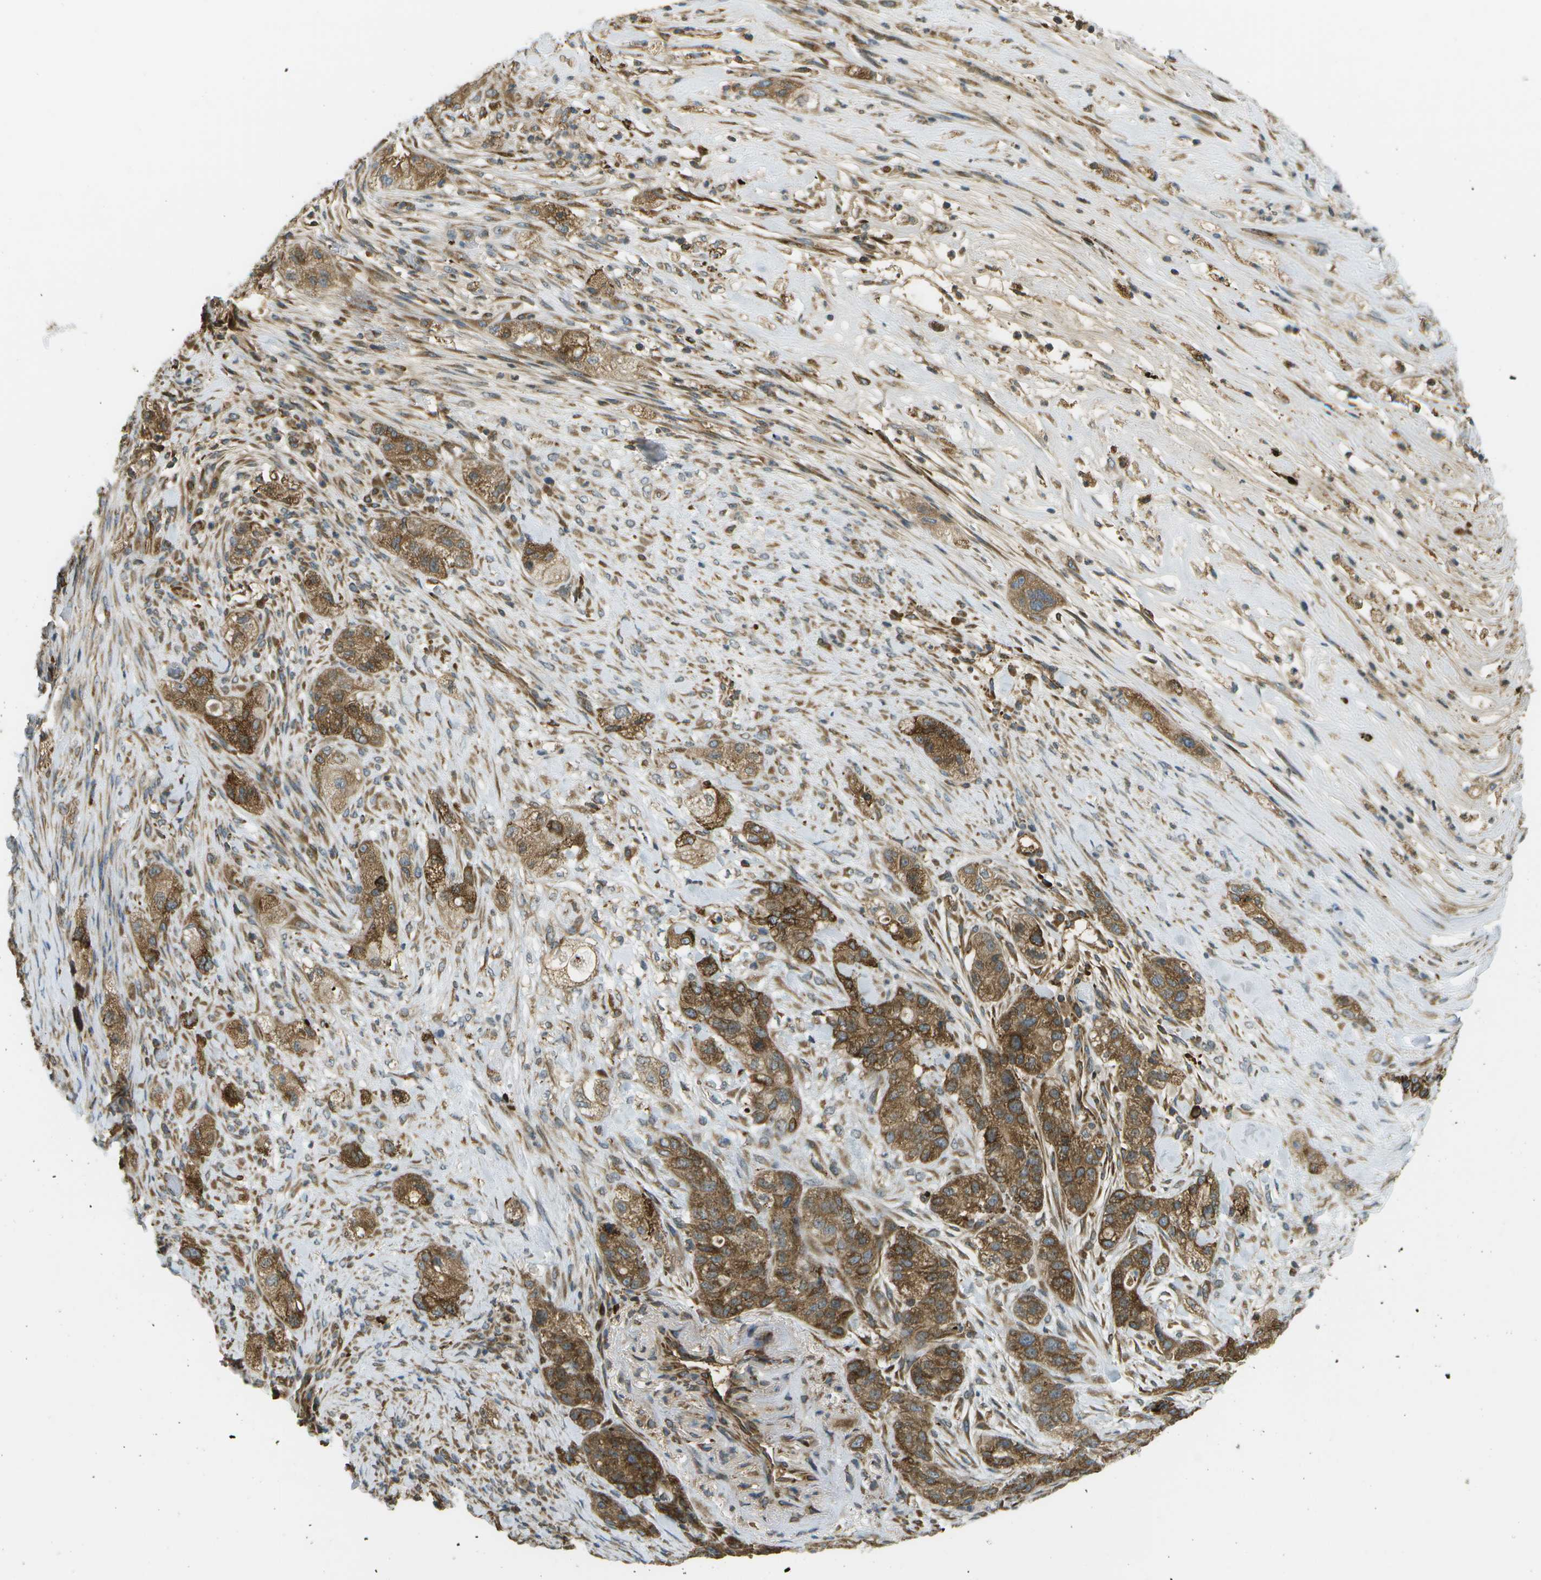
{"staining": {"intensity": "moderate", "quantity": ">75%", "location": "cytoplasmic/membranous"}, "tissue": "pancreatic cancer", "cell_type": "Tumor cells", "image_type": "cancer", "snomed": [{"axis": "morphology", "description": "Adenocarcinoma, NOS"}, {"axis": "topography", "description": "Pancreas"}], "caption": "Immunohistochemical staining of human pancreatic adenocarcinoma demonstrates moderate cytoplasmic/membranous protein expression in approximately >75% of tumor cells.", "gene": "USP30", "patient": {"sex": "female", "age": 78}}